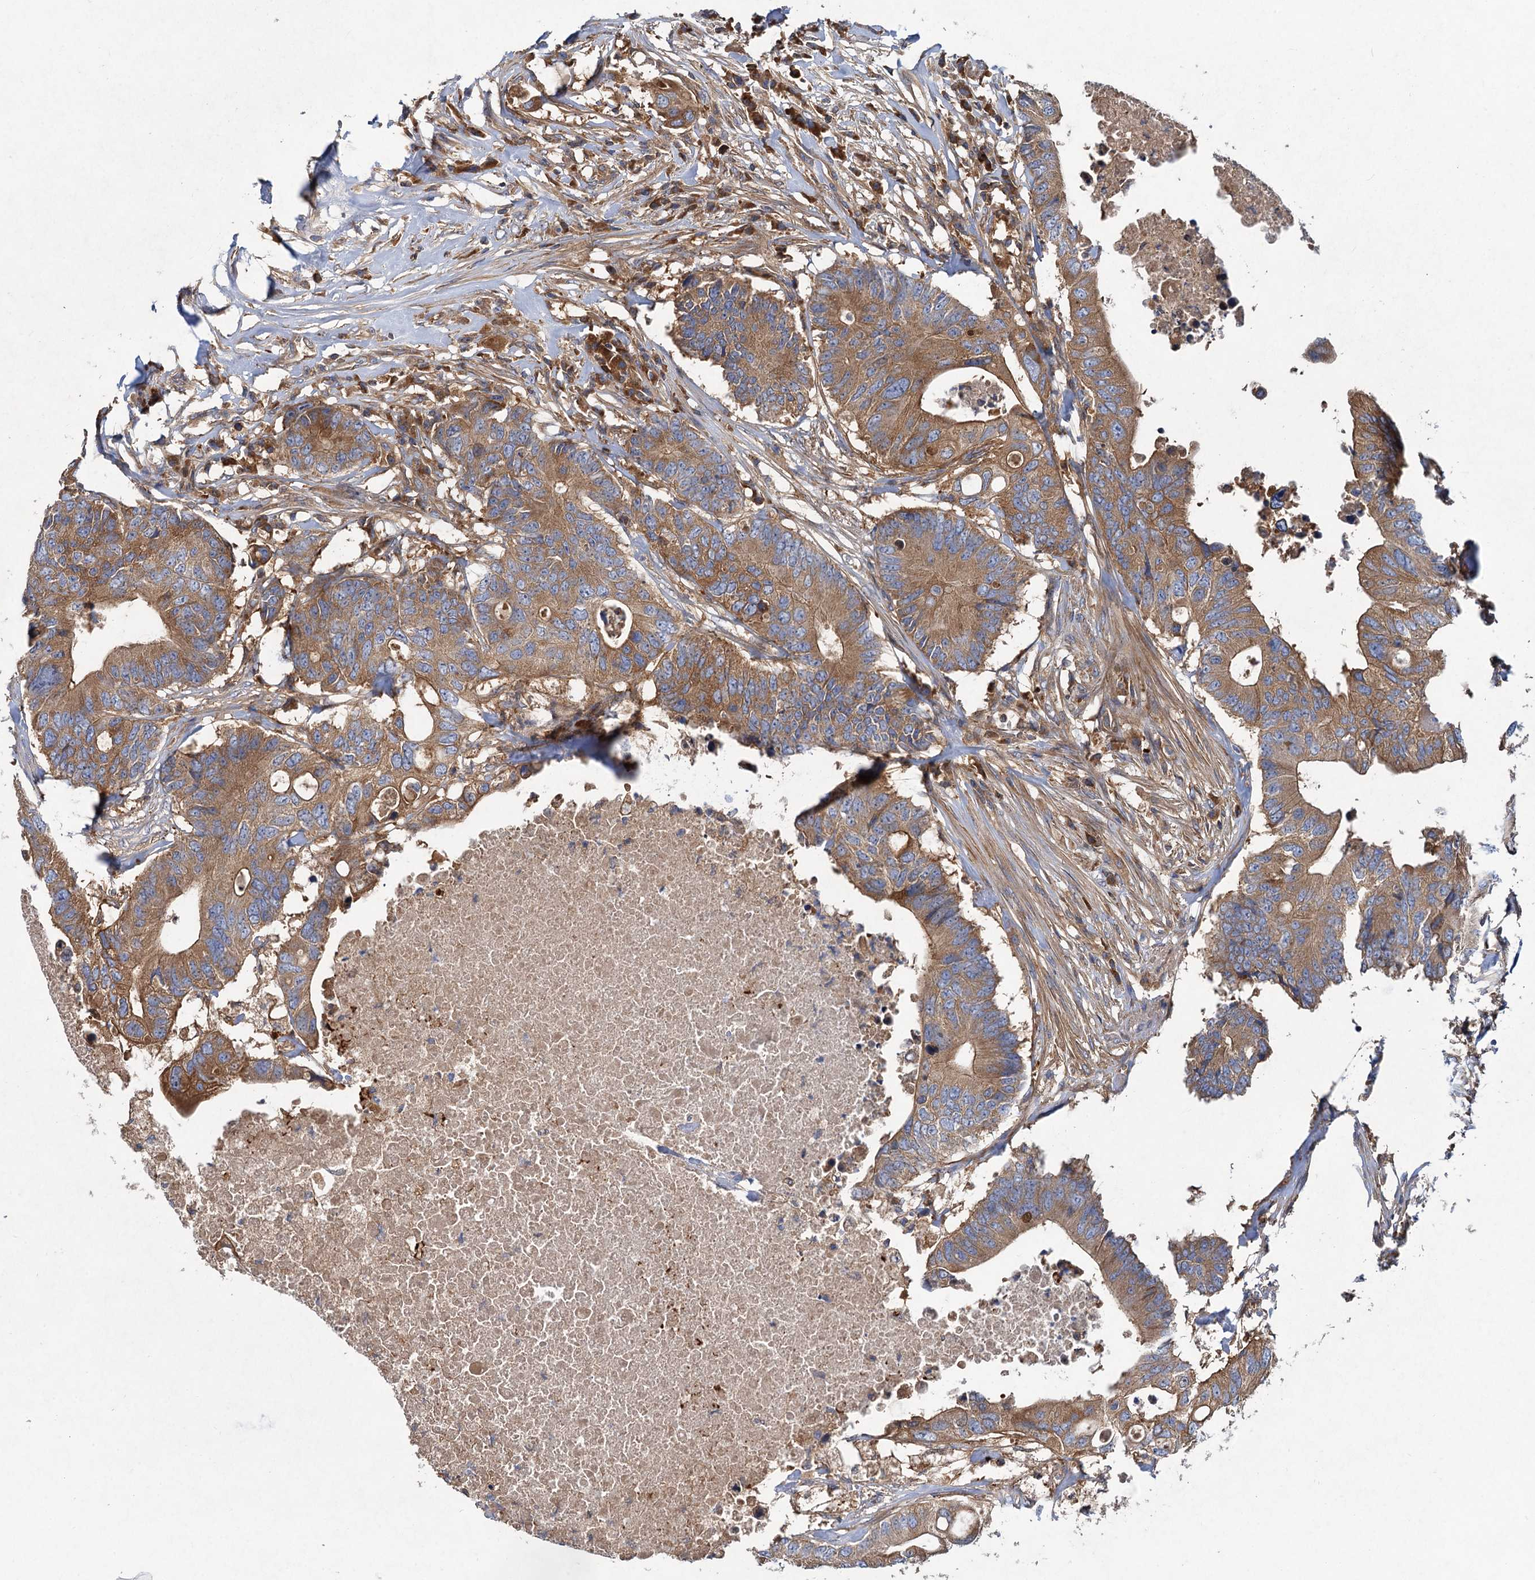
{"staining": {"intensity": "moderate", "quantity": ">75%", "location": "cytoplasmic/membranous"}, "tissue": "colorectal cancer", "cell_type": "Tumor cells", "image_type": "cancer", "snomed": [{"axis": "morphology", "description": "Adenocarcinoma, NOS"}, {"axis": "topography", "description": "Colon"}], "caption": "IHC histopathology image of colorectal cancer stained for a protein (brown), which demonstrates medium levels of moderate cytoplasmic/membranous expression in about >75% of tumor cells.", "gene": "ALKBH7", "patient": {"sex": "male", "age": 71}}